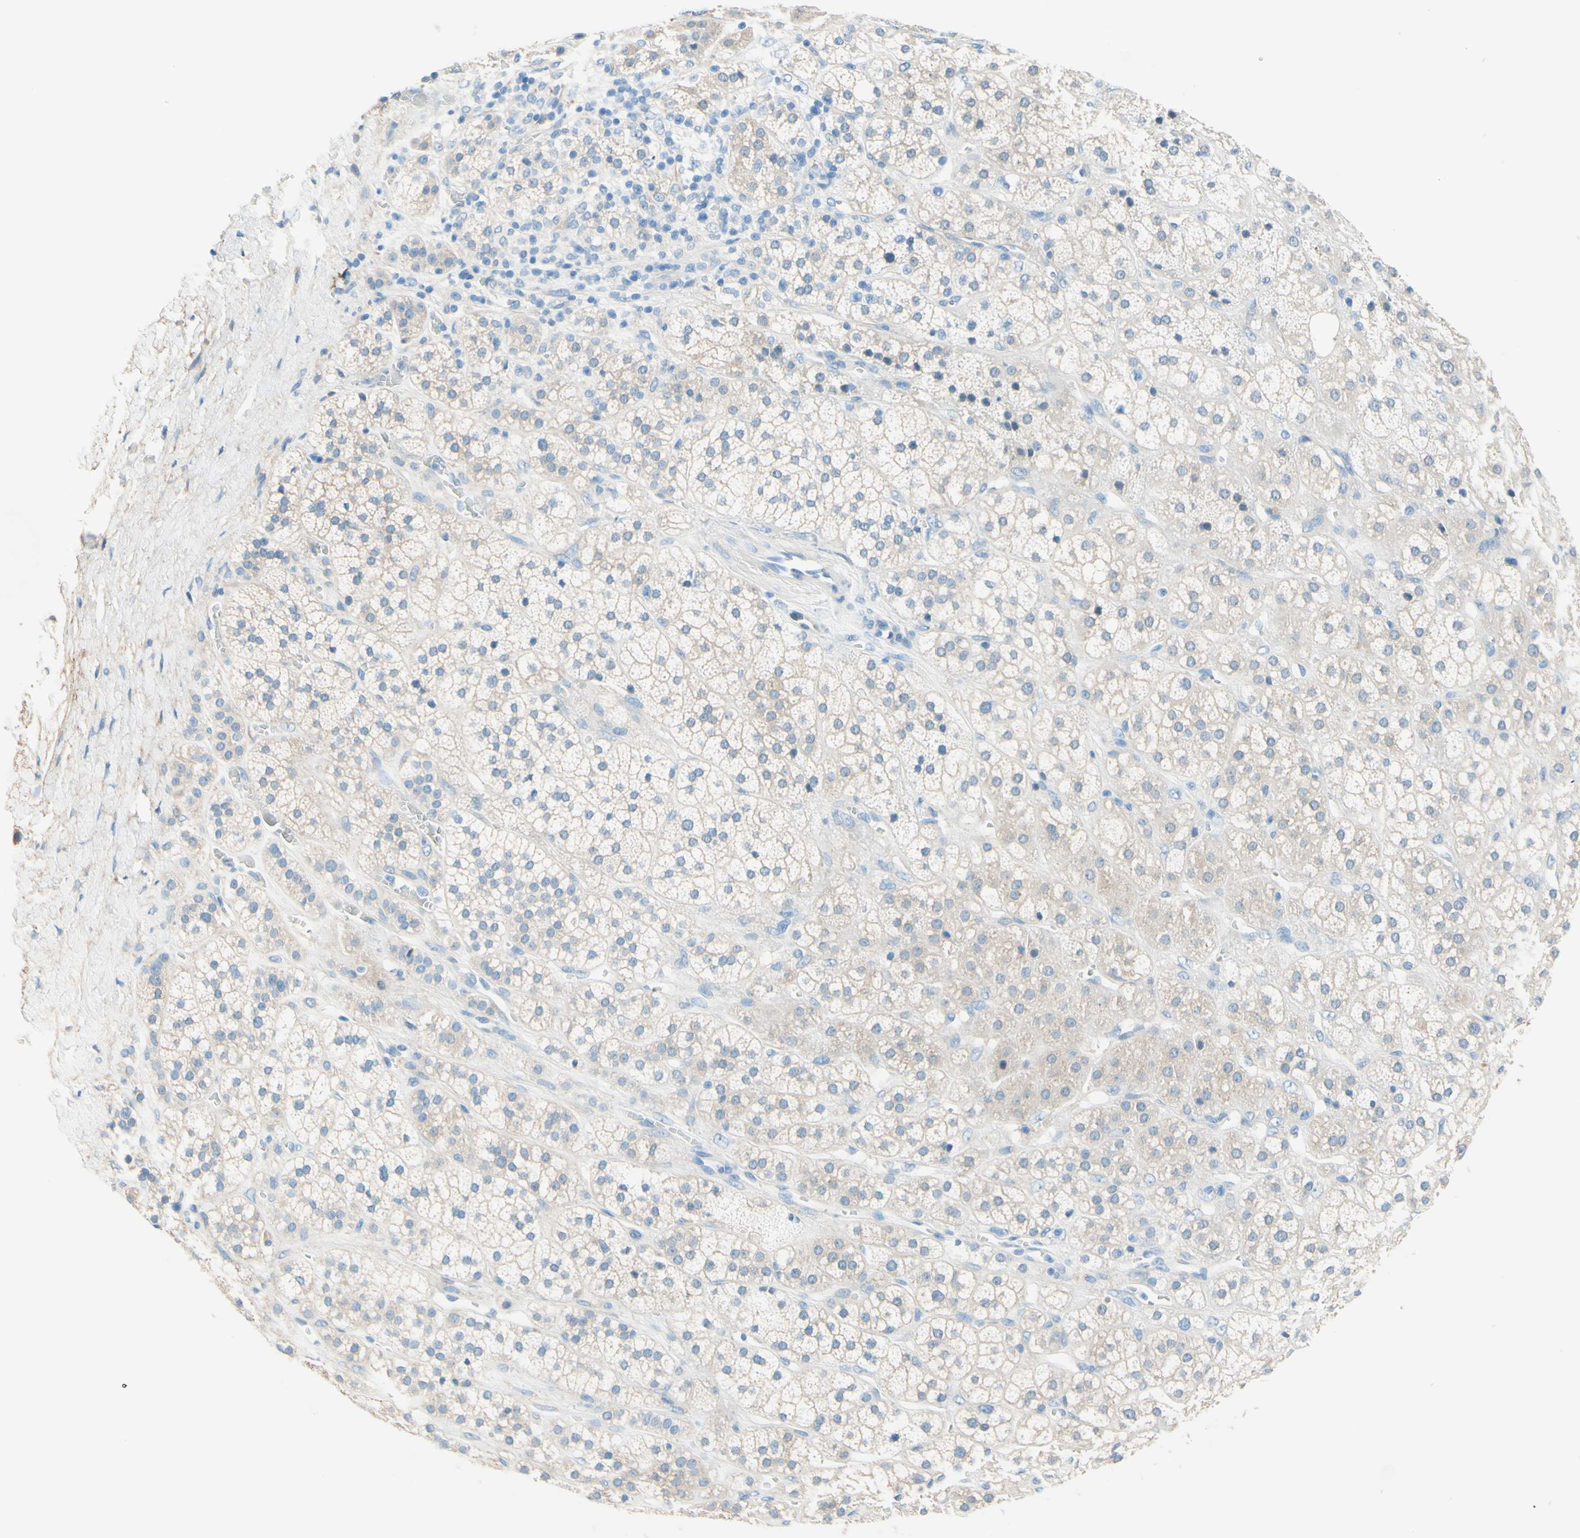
{"staining": {"intensity": "weak", "quantity": "25%-75%", "location": "cytoplasmic/membranous"}, "tissue": "adrenal gland", "cell_type": "Glandular cells", "image_type": "normal", "snomed": [{"axis": "morphology", "description": "Normal tissue, NOS"}, {"axis": "topography", "description": "Adrenal gland"}], "caption": "A brown stain highlights weak cytoplasmic/membranous staining of a protein in glandular cells of unremarkable adrenal gland.", "gene": "PASD1", "patient": {"sex": "male", "age": 56}}